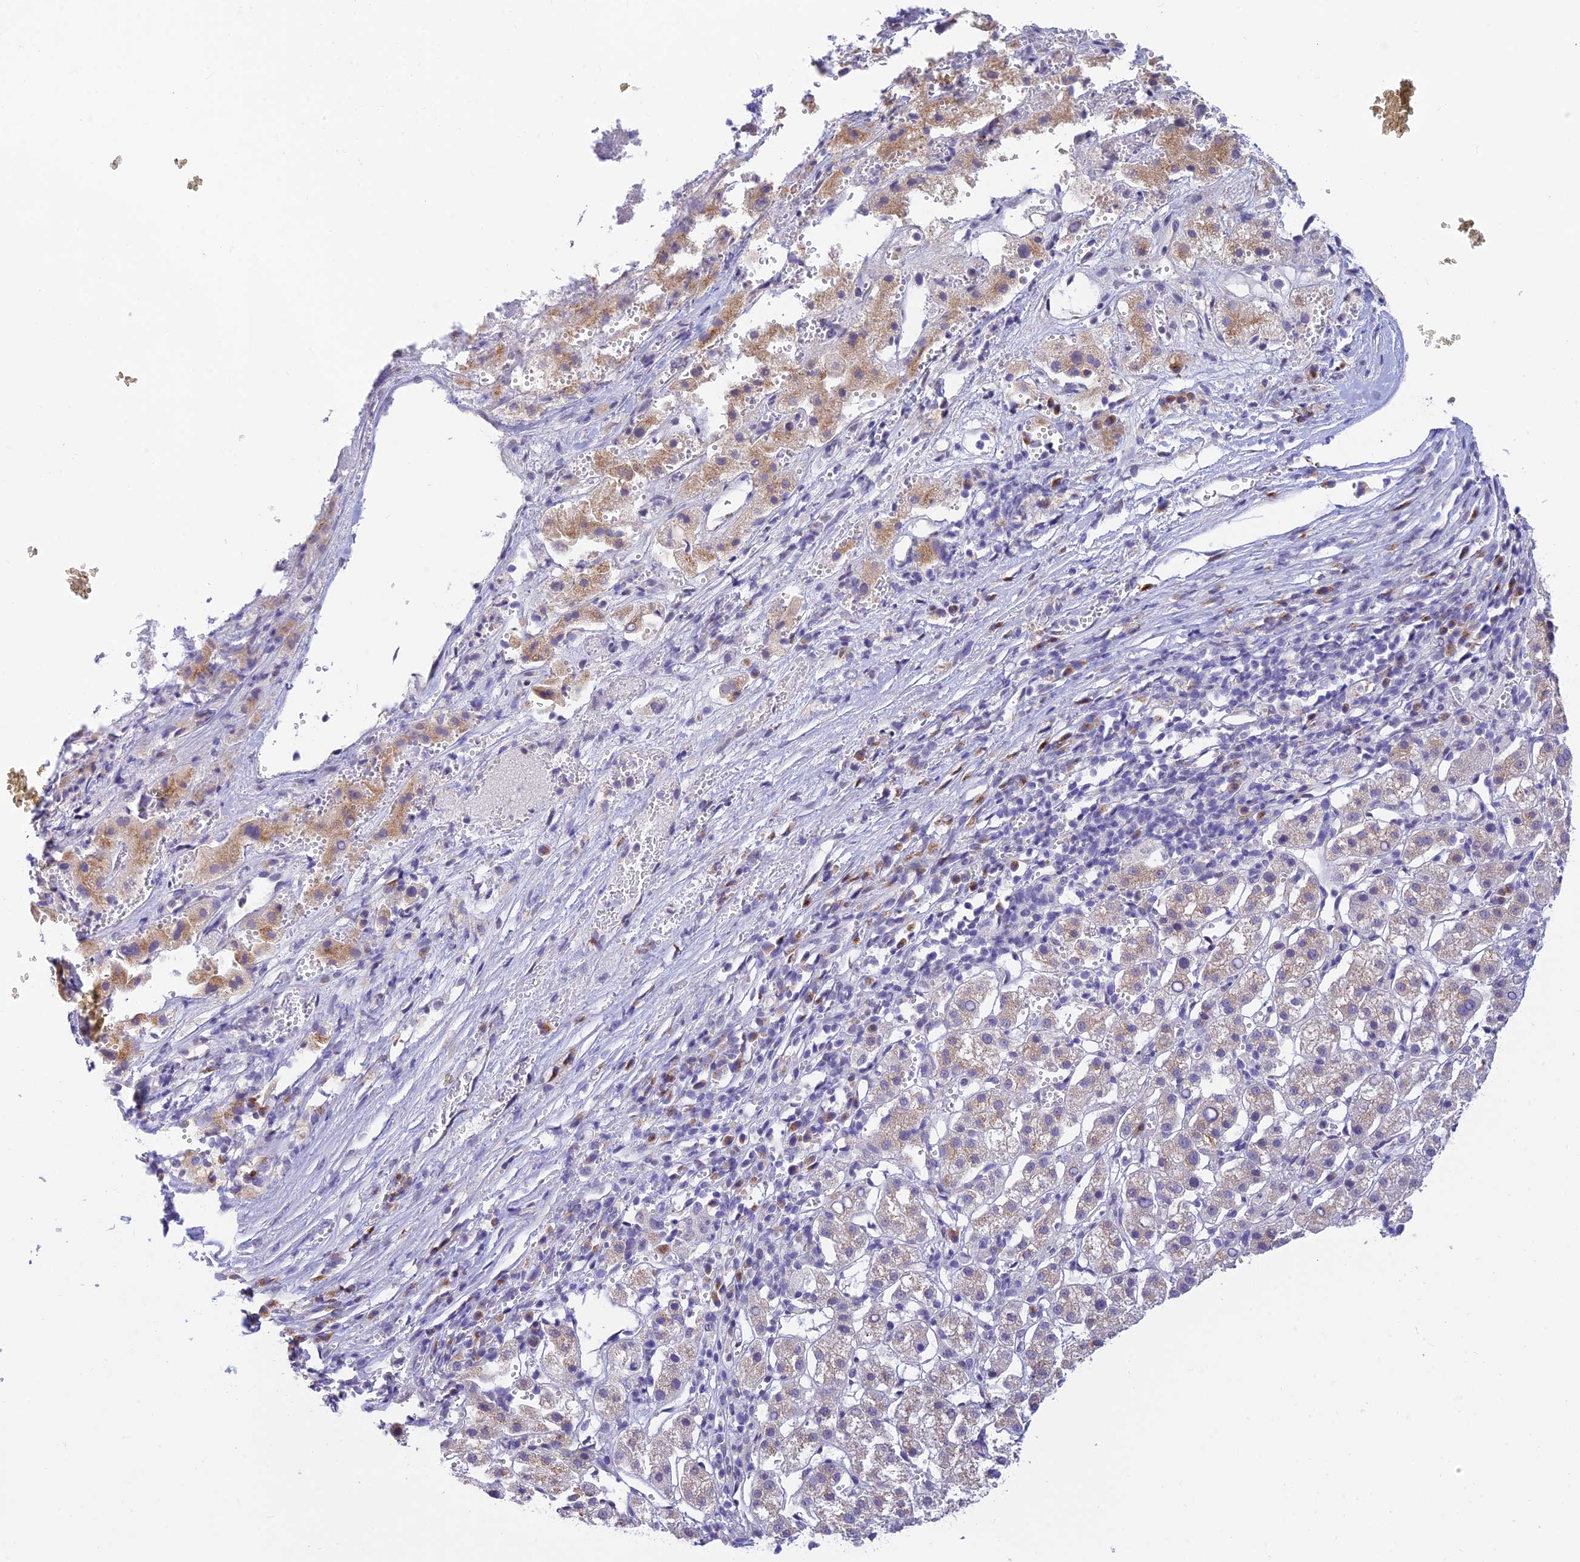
{"staining": {"intensity": "weak", "quantity": "25%-75%", "location": "cytoplasmic/membranous"}, "tissue": "liver cancer", "cell_type": "Tumor cells", "image_type": "cancer", "snomed": [{"axis": "morphology", "description": "Carcinoma, Hepatocellular, NOS"}, {"axis": "topography", "description": "Liver"}], "caption": "About 25%-75% of tumor cells in hepatocellular carcinoma (liver) reveal weak cytoplasmic/membranous protein positivity as visualized by brown immunohistochemical staining.", "gene": "INKA1", "patient": {"sex": "female", "age": 58}}